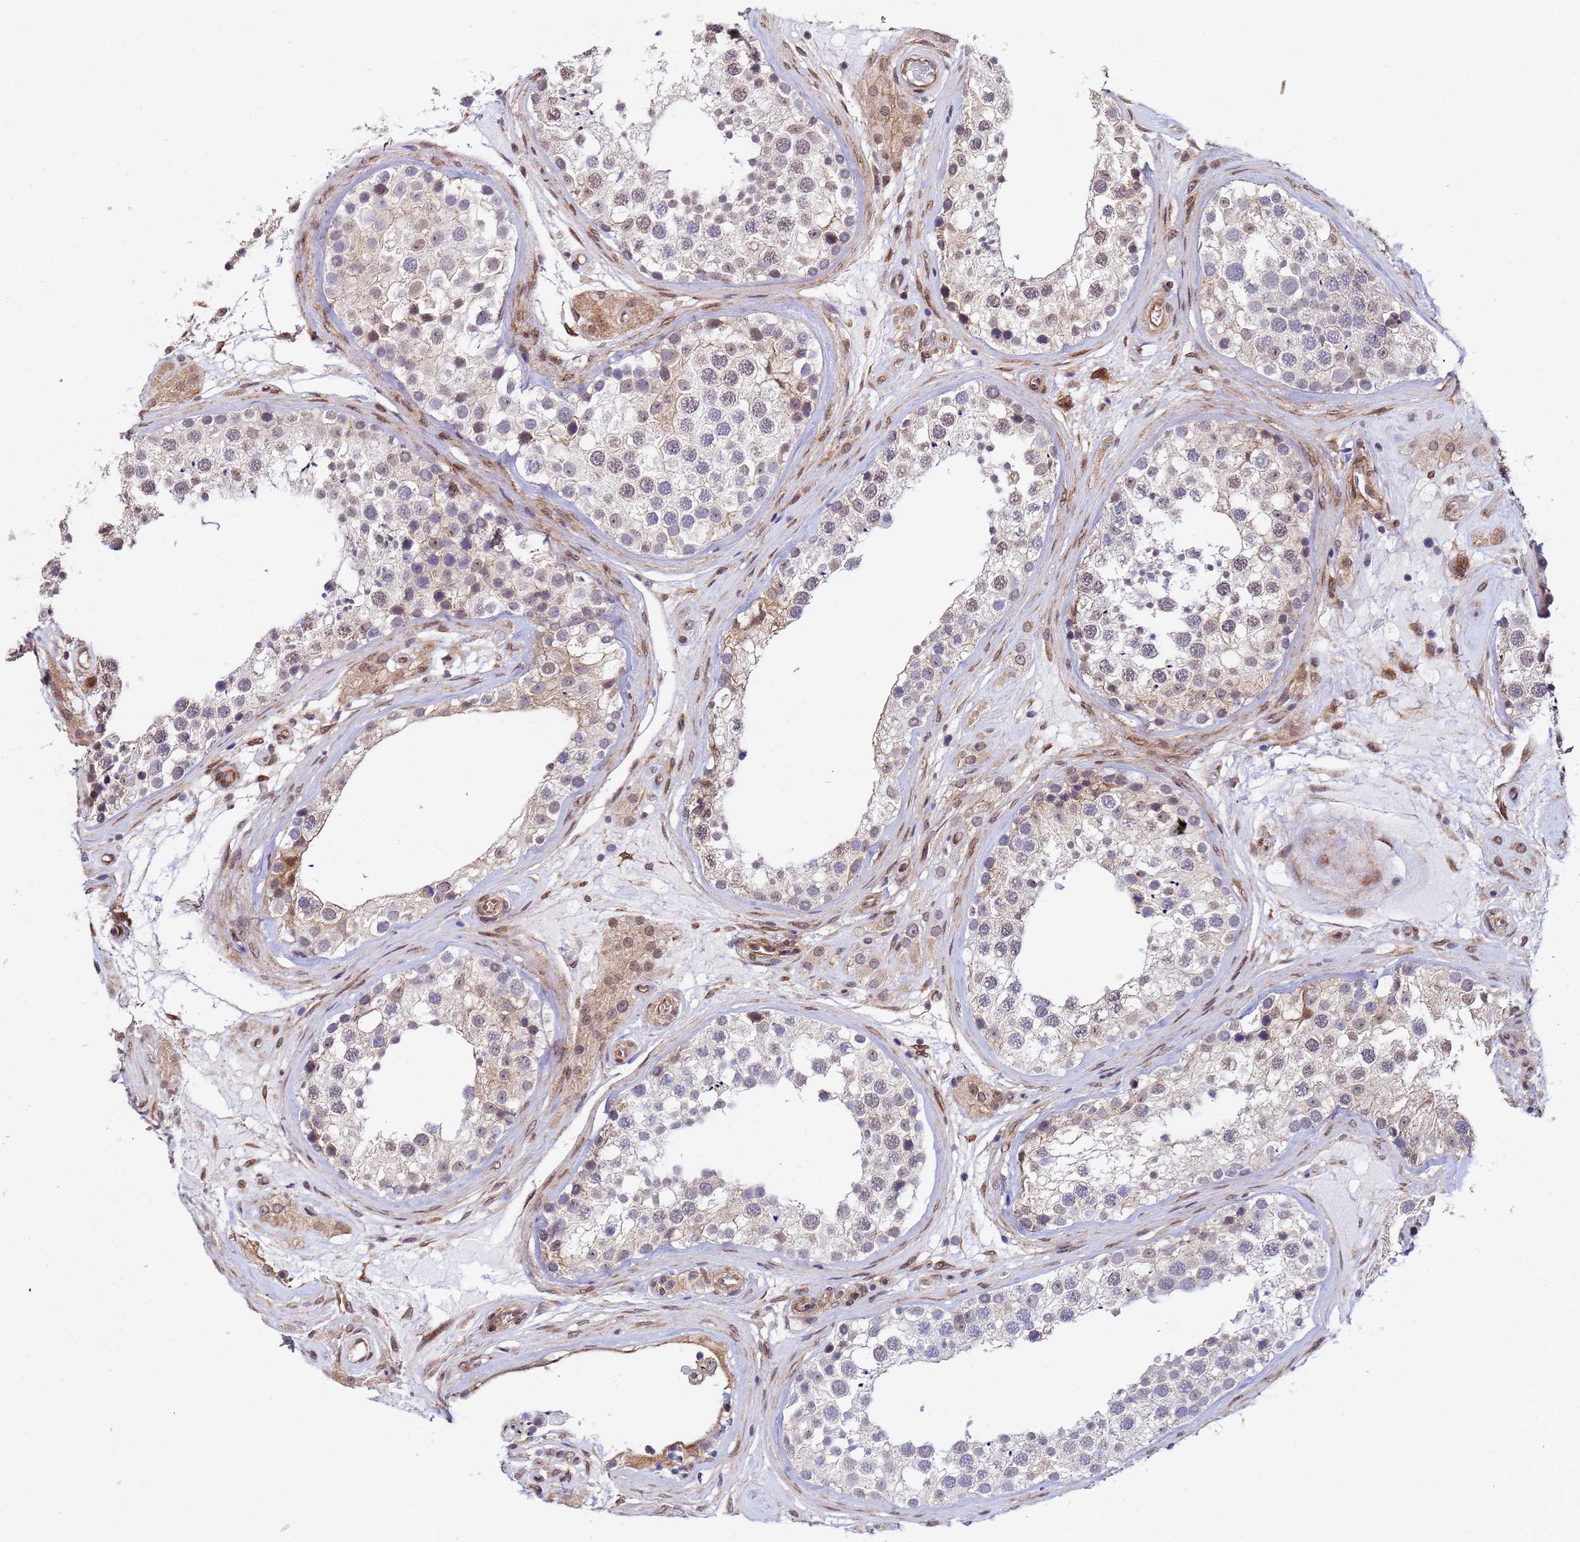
{"staining": {"intensity": "moderate", "quantity": "<25%", "location": "cytoplasmic/membranous,nuclear"}, "tissue": "testis", "cell_type": "Cells in seminiferous ducts", "image_type": "normal", "snomed": [{"axis": "morphology", "description": "Normal tissue, NOS"}, {"axis": "topography", "description": "Testis"}], "caption": "A brown stain highlights moderate cytoplasmic/membranous,nuclear positivity of a protein in cells in seminiferous ducts of unremarkable testis.", "gene": "TRIP6", "patient": {"sex": "male", "age": 46}}